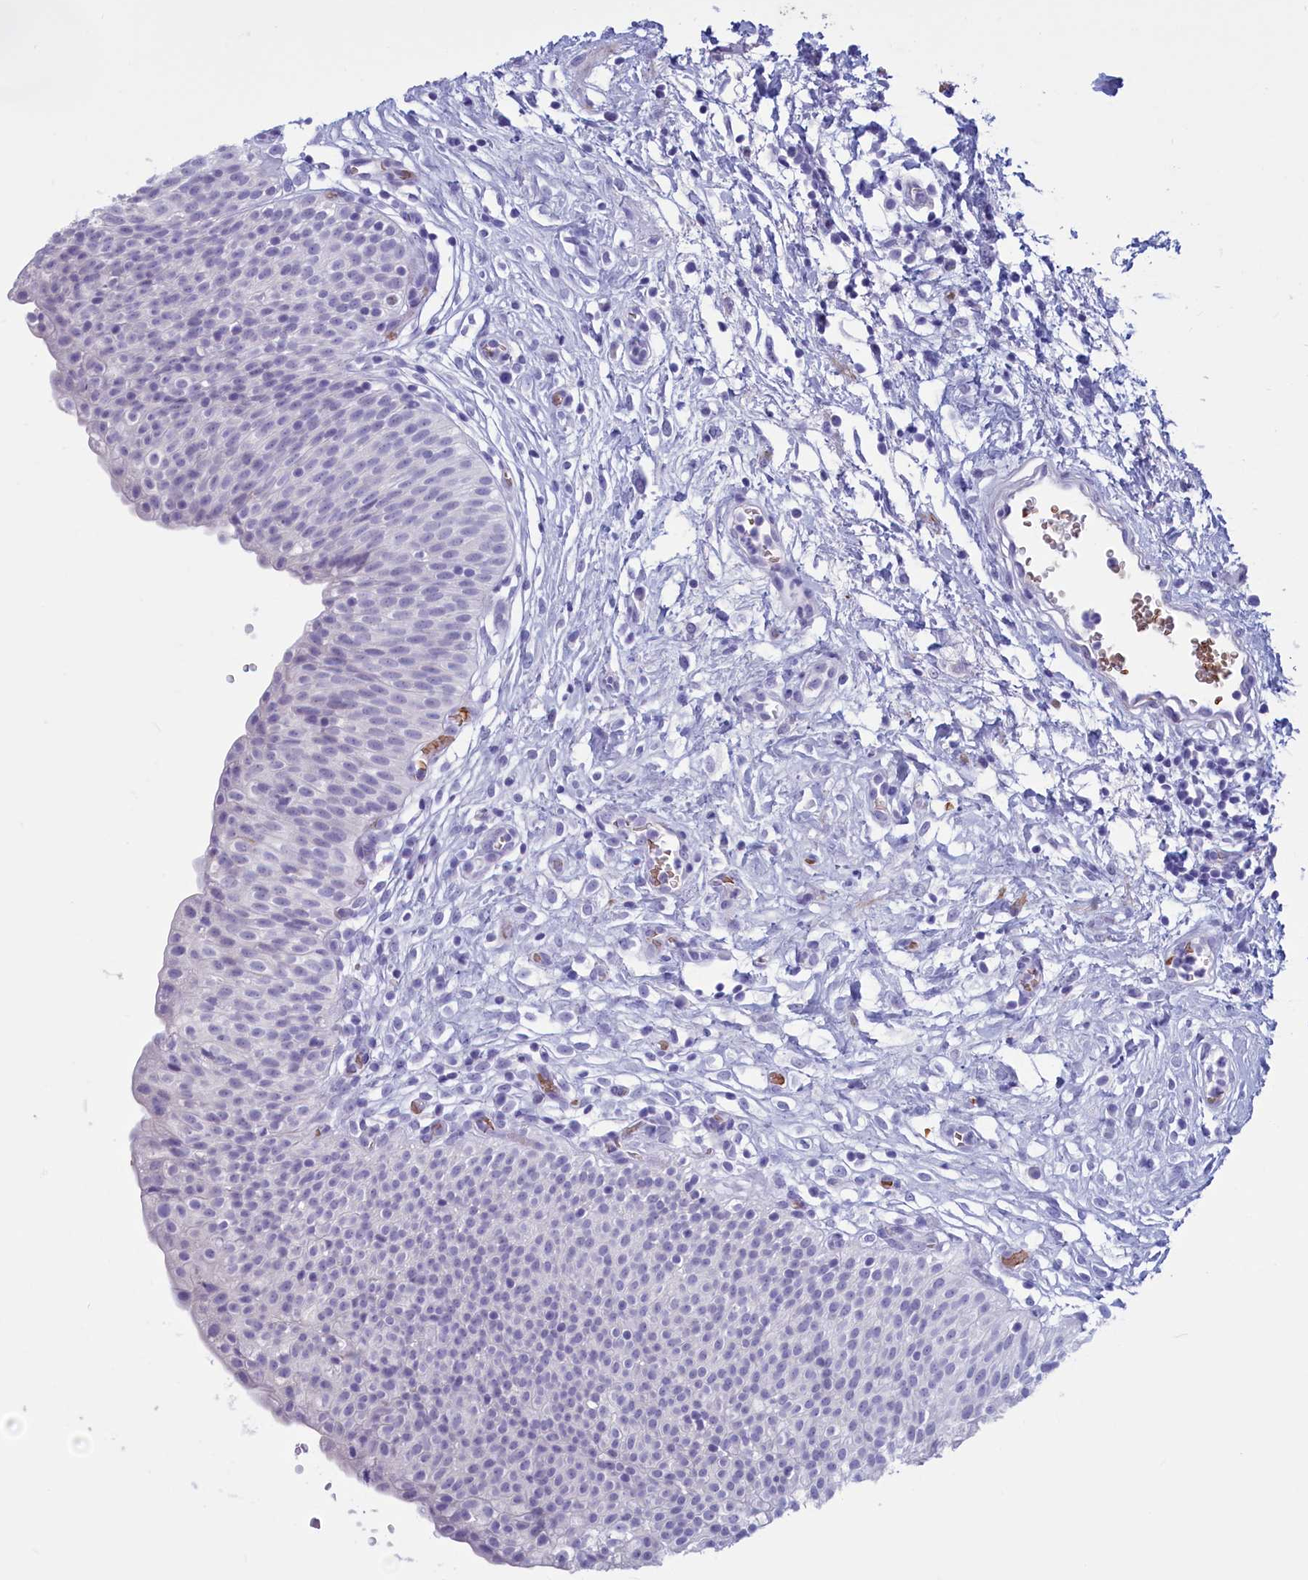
{"staining": {"intensity": "negative", "quantity": "none", "location": "none"}, "tissue": "urinary bladder", "cell_type": "Urothelial cells", "image_type": "normal", "snomed": [{"axis": "morphology", "description": "Normal tissue, NOS"}, {"axis": "topography", "description": "Urinary bladder"}], "caption": "Immunohistochemistry of unremarkable urinary bladder exhibits no positivity in urothelial cells.", "gene": "GAPDHS", "patient": {"sex": "male", "age": 55}}